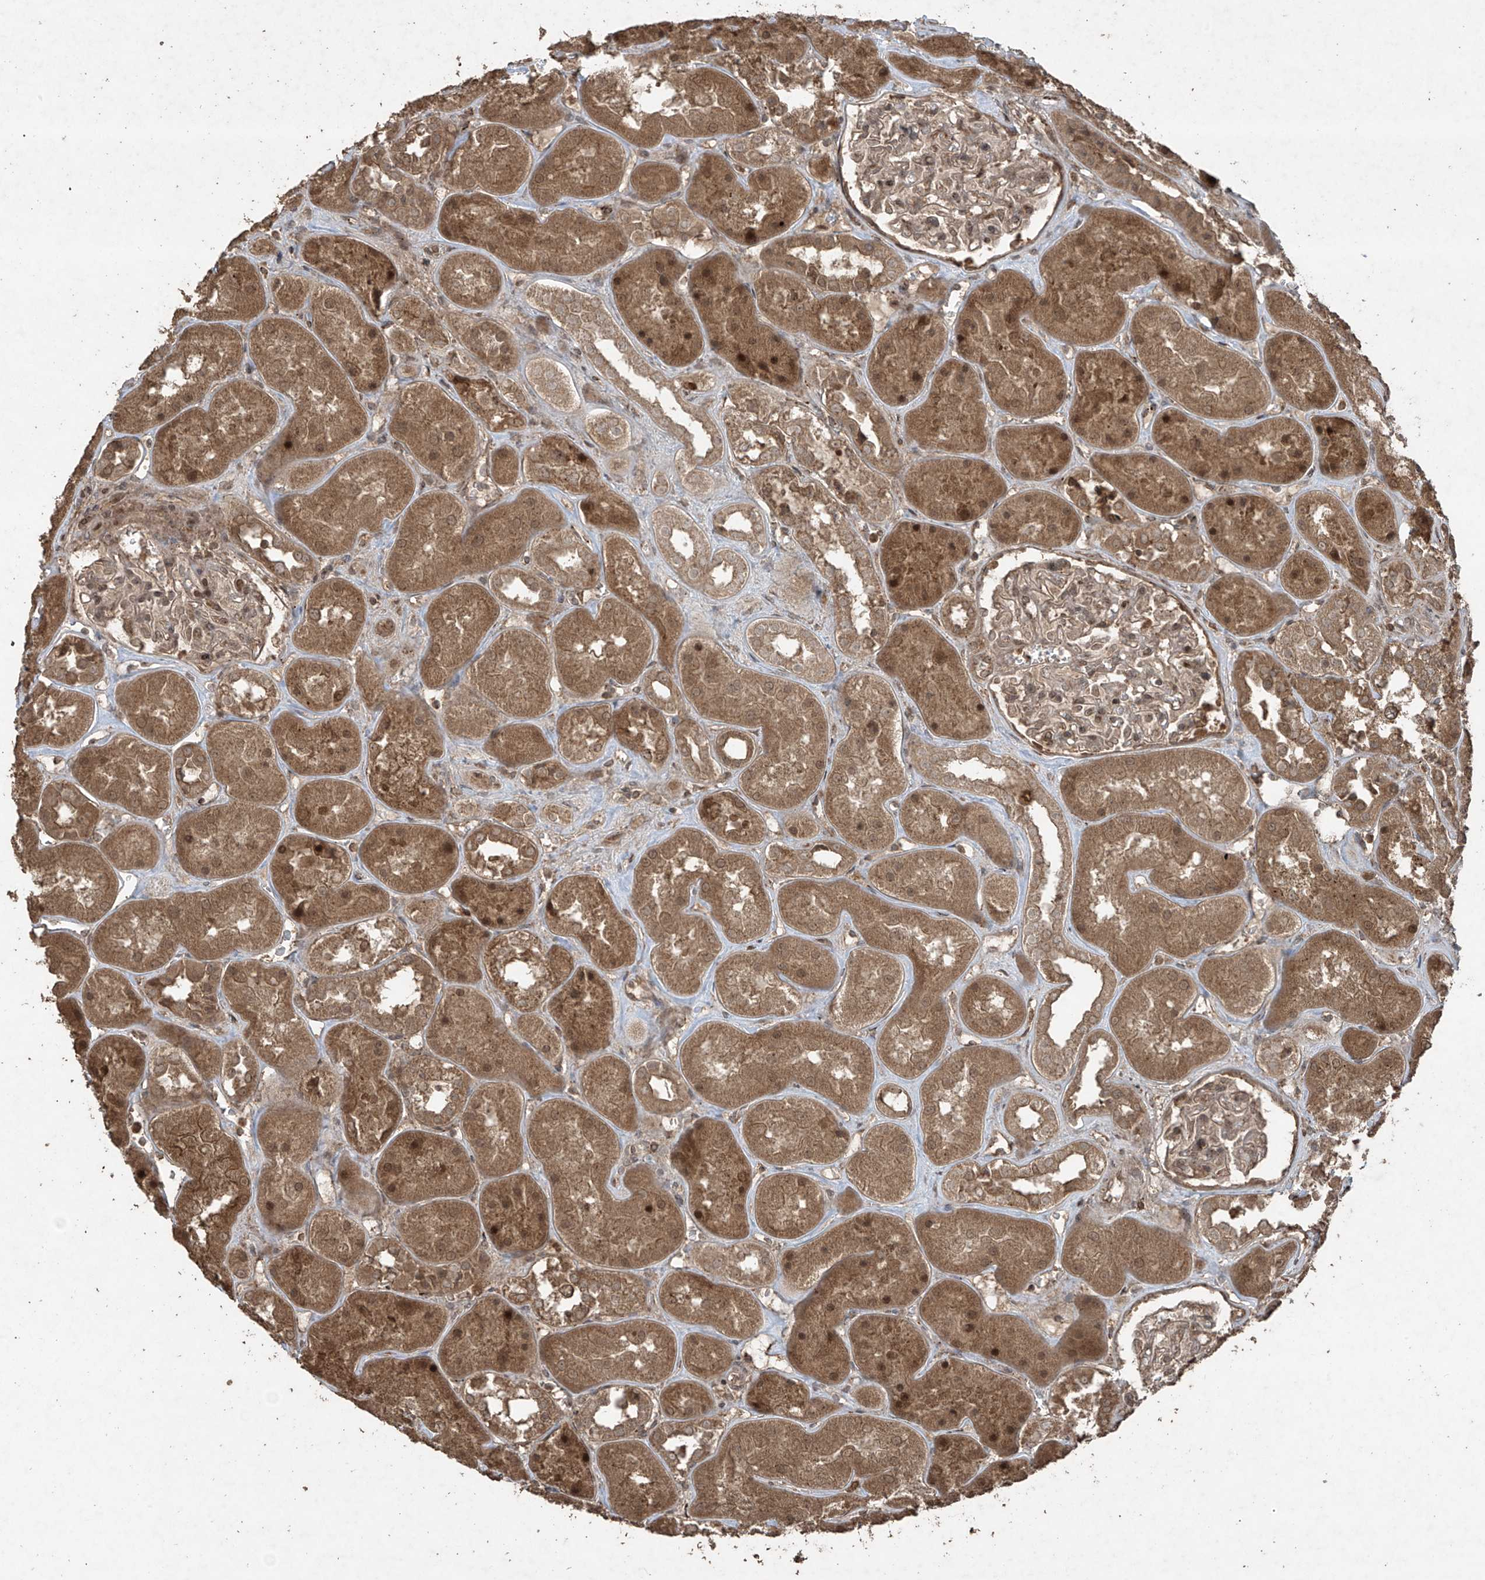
{"staining": {"intensity": "moderate", "quantity": "25%-75%", "location": "cytoplasmic/membranous,nuclear"}, "tissue": "kidney", "cell_type": "Cells in glomeruli", "image_type": "normal", "snomed": [{"axis": "morphology", "description": "Normal tissue, NOS"}, {"axis": "topography", "description": "Kidney"}], "caption": "This is an image of immunohistochemistry staining of normal kidney, which shows moderate staining in the cytoplasmic/membranous,nuclear of cells in glomeruli.", "gene": "PGPEP1", "patient": {"sex": "male", "age": 70}}